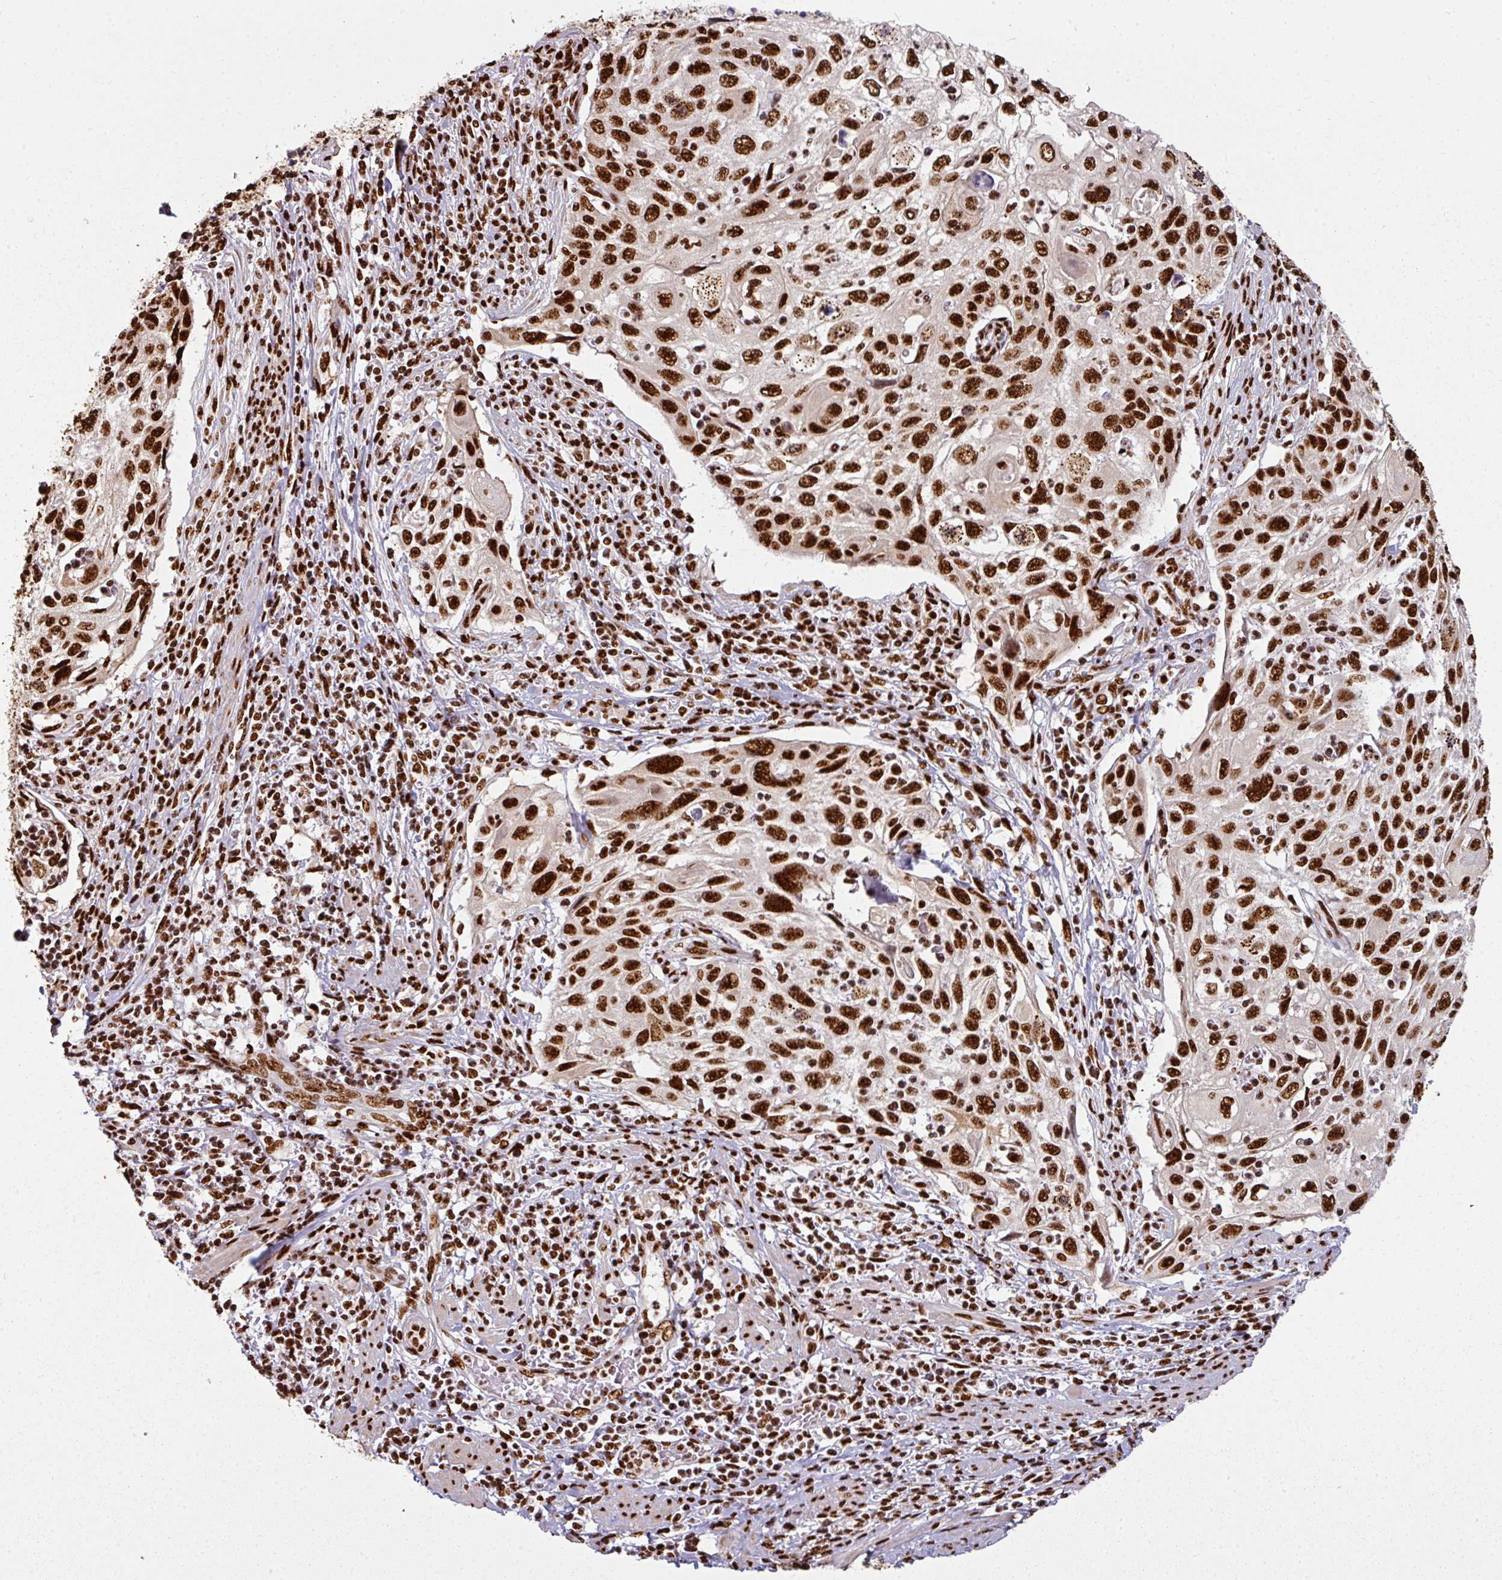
{"staining": {"intensity": "strong", "quantity": ">75%", "location": "nuclear"}, "tissue": "cervical cancer", "cell_type": "Tumor cells", "image_type": "cancer", "snomed": [{"axis": "morphology", "description": "Squamous cell carcinoma, NOS"}, {"axis": "topography", "description": "Cervix"}], "caption": "Cervical squamous cell carcinoma tissue exhibits strong nuclear staining in approximately >75% of tumor cells", "gene": "SIK3", "patient": {"sex": "female", "age": 70}}